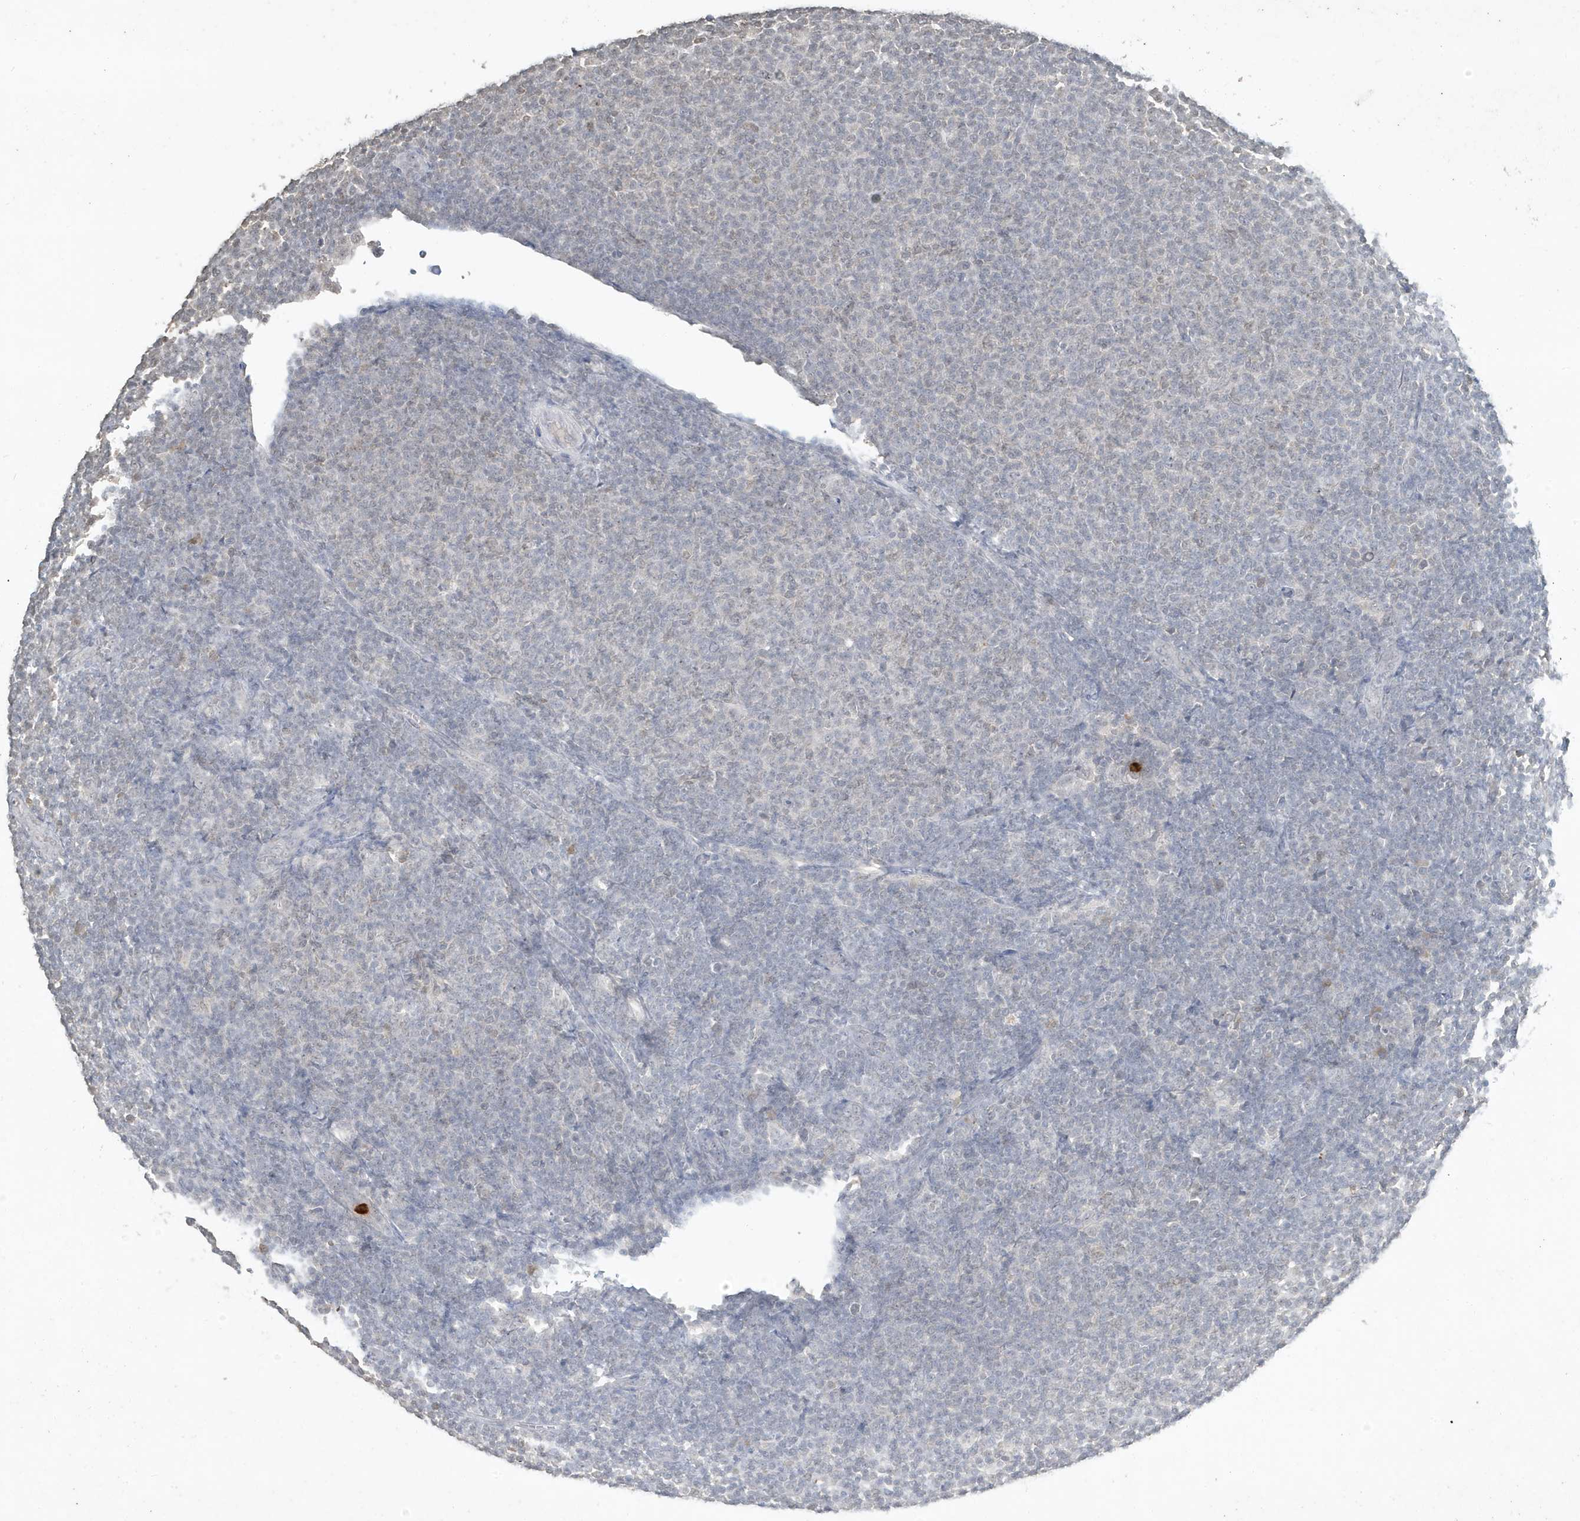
{"staining": {"intensity": "negative", "quantity": "none", "location": "none"}, "tissue": "lymphoma", "cell_type": "Tumor cells", "image_type": "cancer", "snomed": [{"axis": "morphology", "description": "Malignant lymphoma, non-Hodgkin's type, Low grade"}, {"axis": "topography", "description": "Lymph node"}], "caption": "An immunohistochemistry (IHC) photomicrograph of lymphoma is shown. There is no staining in tumor cells of lymphoma. (IHC, brightfield microscopy, high magnification).", "gene": "DEFA1", "patient": {"sex": "male", "age": 66}}